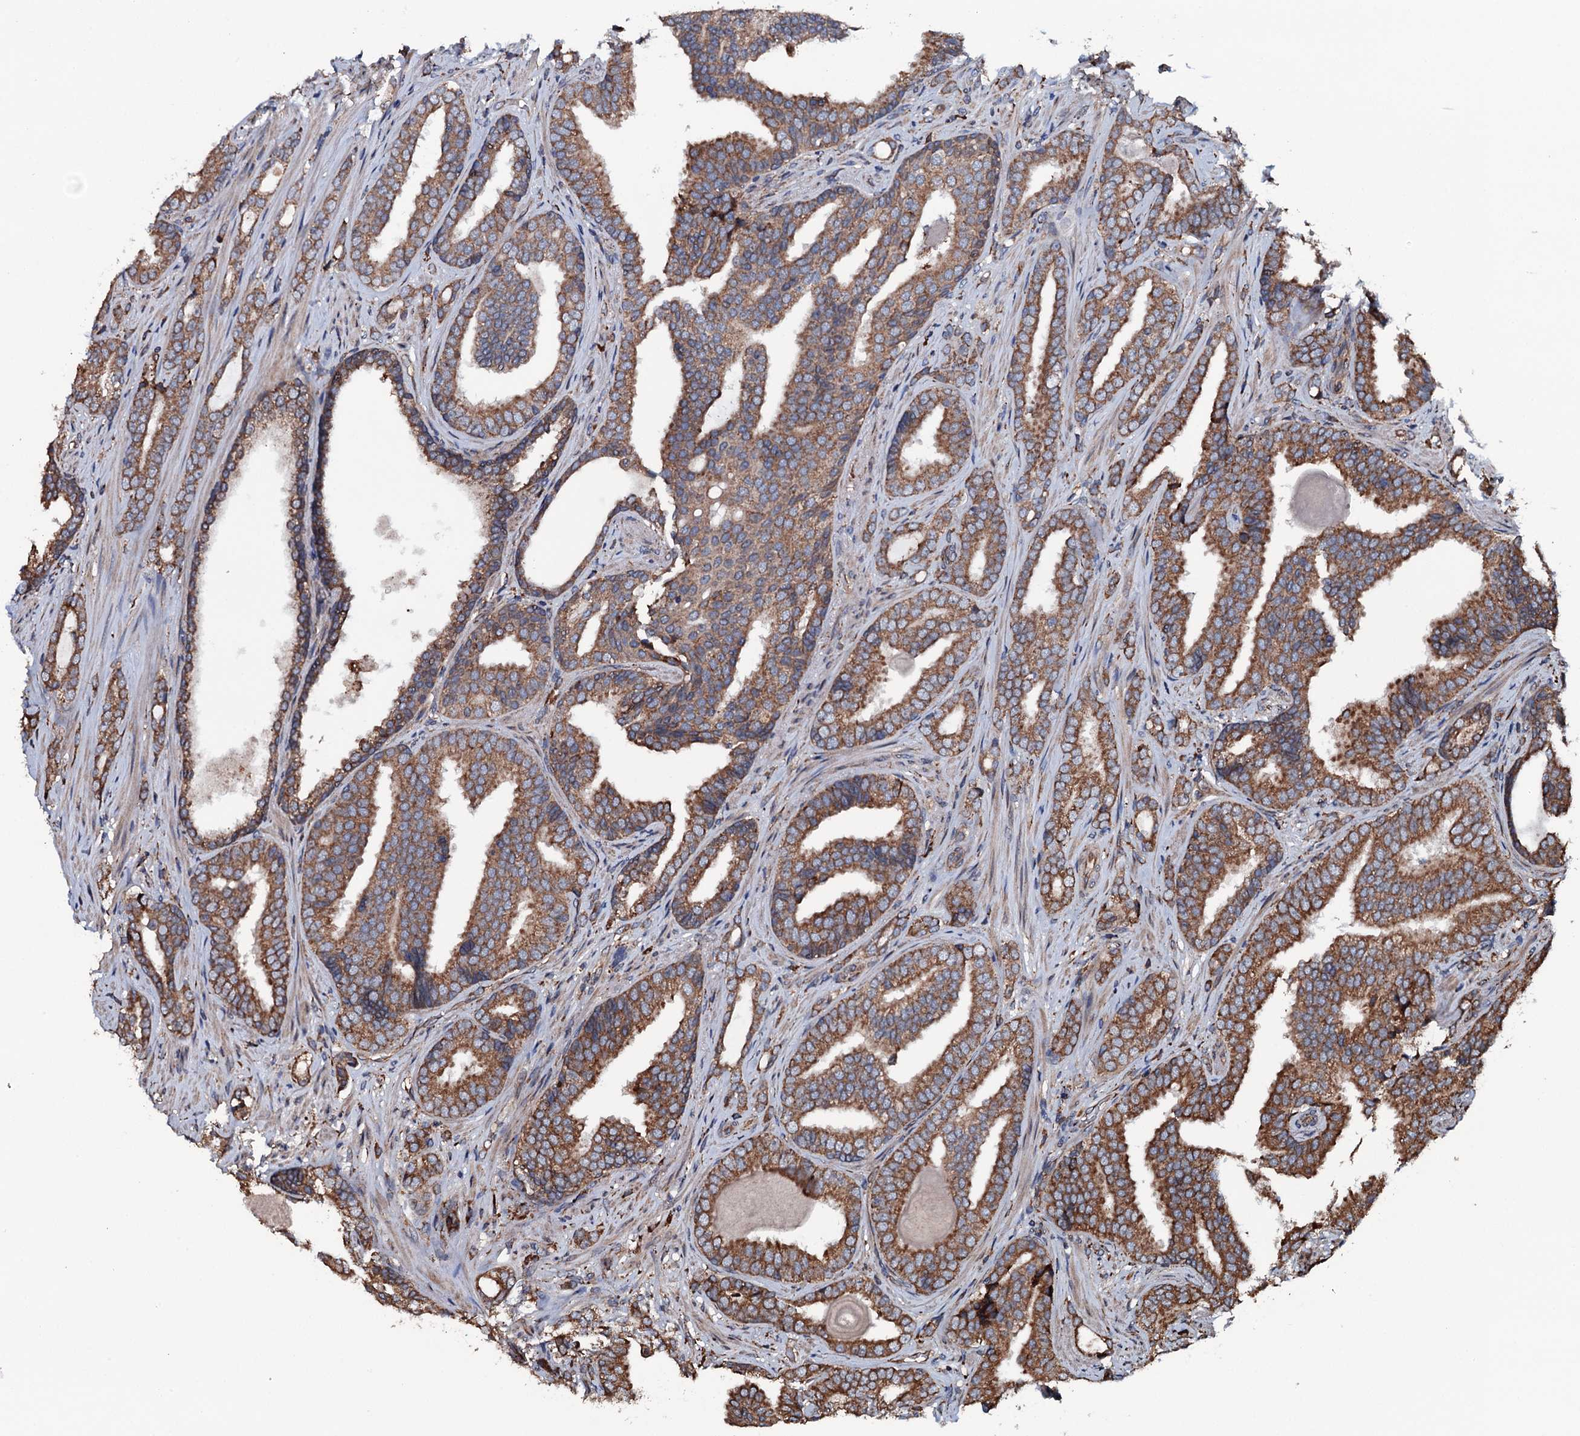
{"staining": {"intensity": "strong", "quantity": ">75%", "location": "cytoplasmic/membranous"}, "tissue": "prostate cancer", "cell_type": "Tumor cells", "image_type": "cancer", "snomed": [{"axis": "morphology", "description": "Adenocarcinoma, High grade"}, {"axis": "topography", "description": "Prostate"}], "caption": "Strong cytoplasmic/membranous protein expression is present in approximately >75% of tumor cells in prostate cancer (adenocarcinoma (high-grade)). (Stains: DAB in brown, nuclei in blue, Microscopy: brightfield microscopy at high magnification).", "gene": "RAB12", "patient": {"sex": "male", "age": 63}}